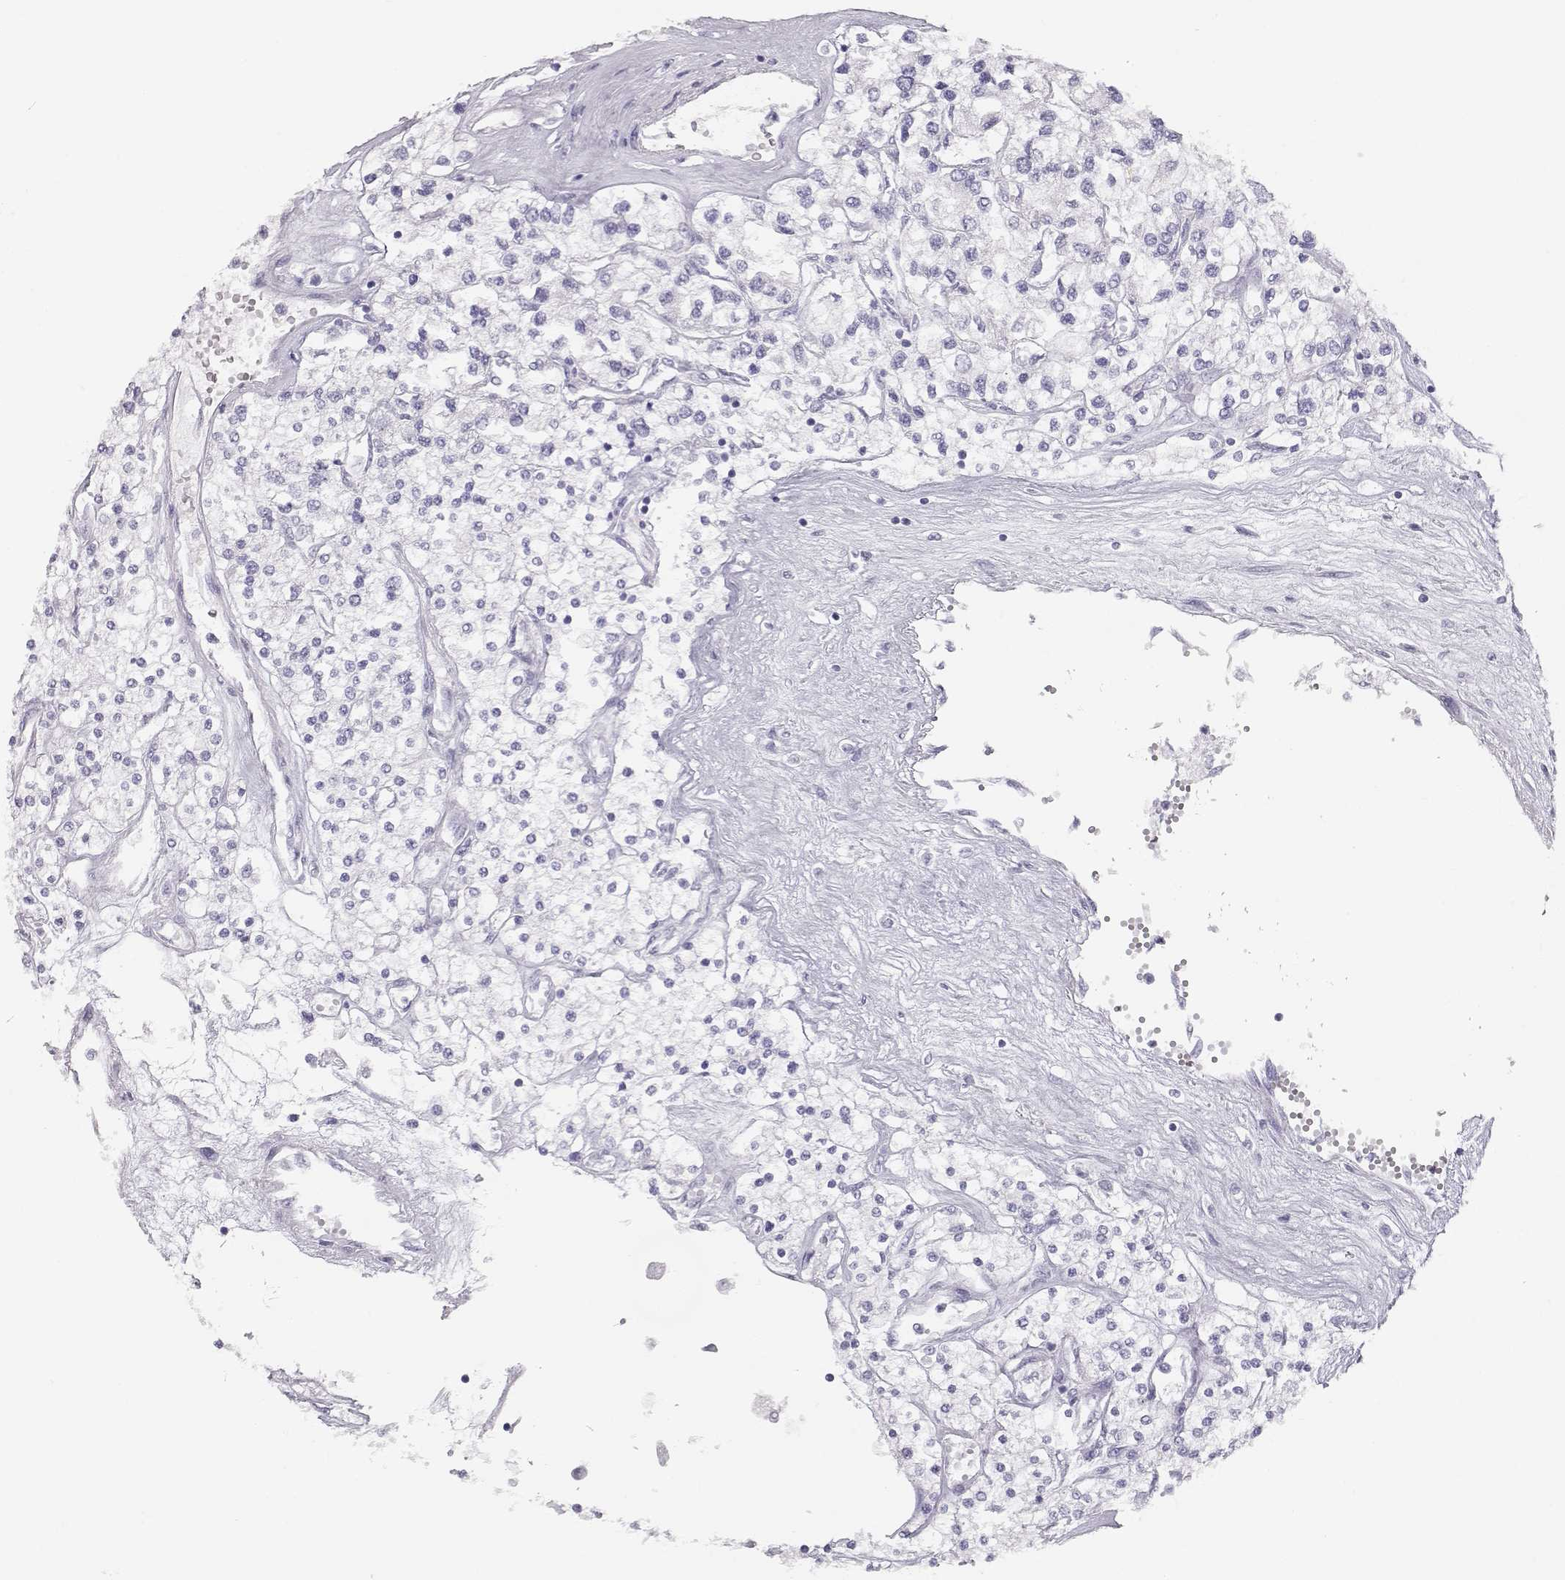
{"staining": {"intensity": "negative", "quantity": "none", "location": "none"}, "tissue": "renal cancer", "cell_type": "Tumor cells", "image_type": "cancer", "snomed": [{"axis": "morphology", "description": "Adenocarcinoma, NOS"}, {"axis": "topography", "description": "Kidney"}], "caption": "This is an IHC histopathology image of human renal cancer. There is no staining in tumor cells.", "gene": "LEPR", "patient": {"sex": "male", "age": 80}}